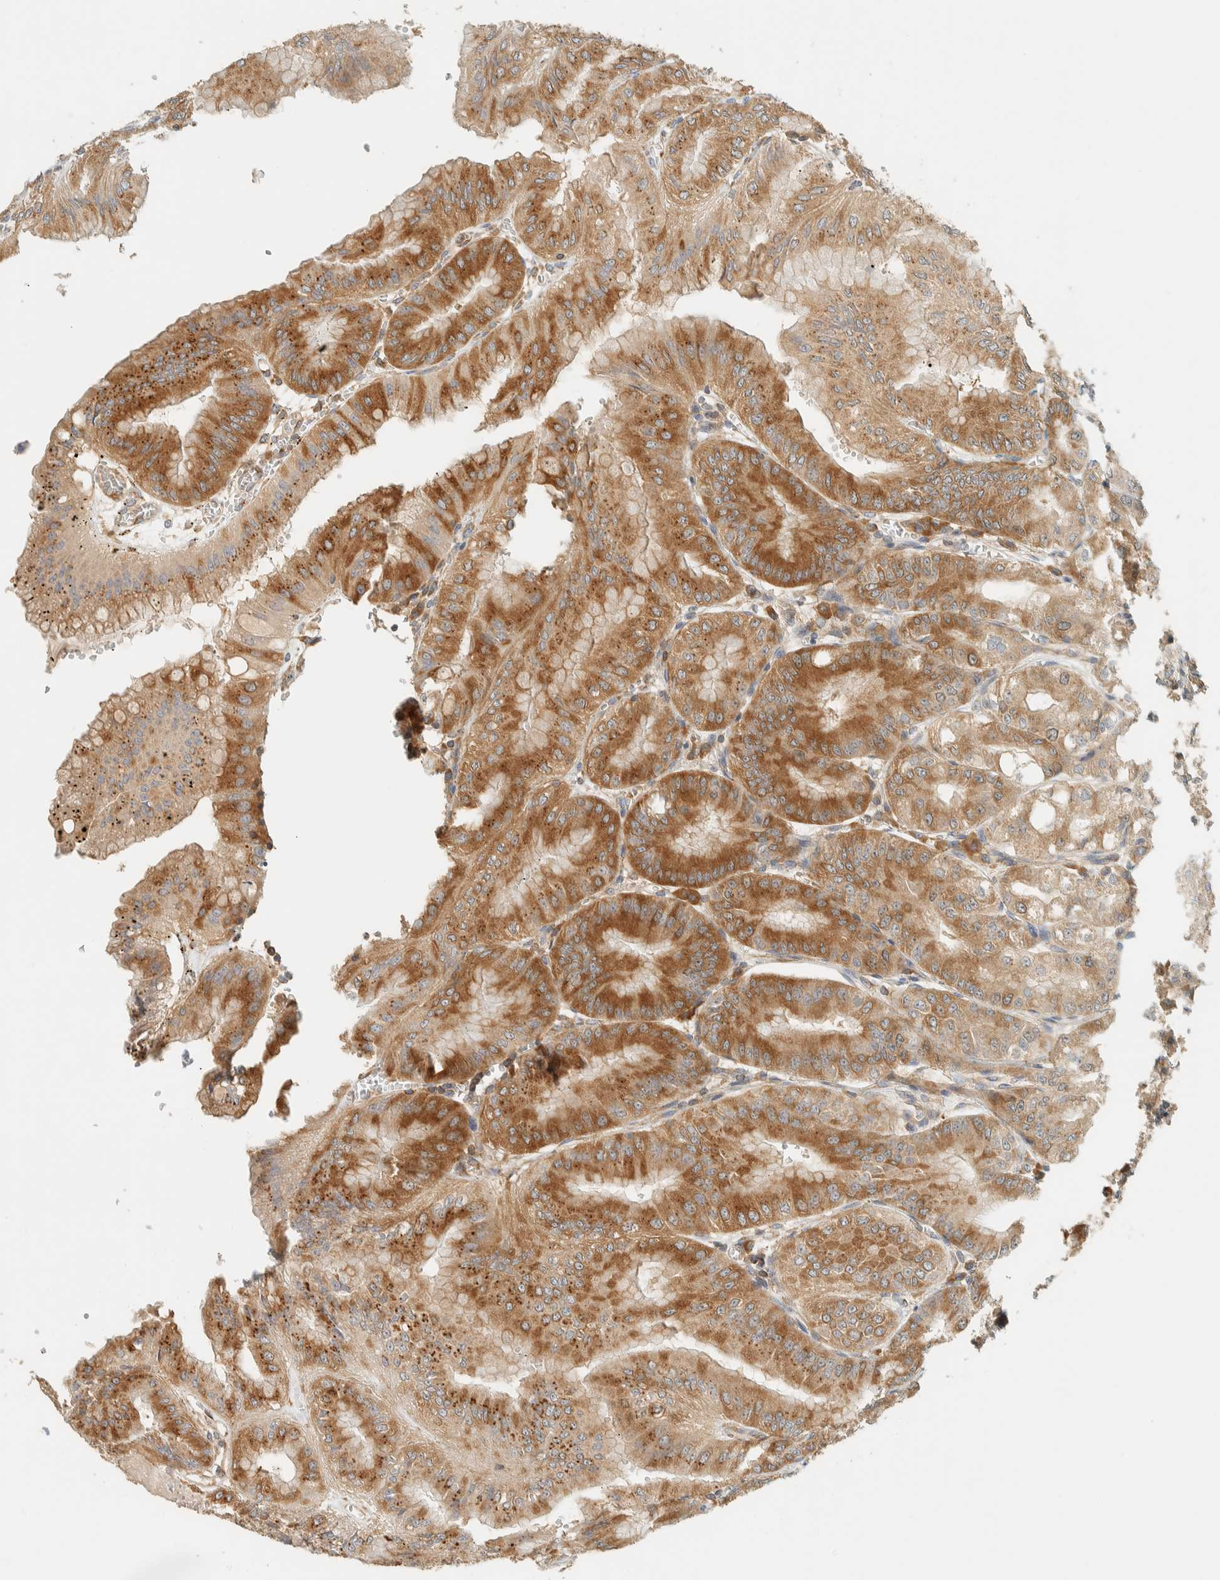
{"staining": {"intensity": "strong", "quantity": ">75%", "location": "cytoplasmic/membranous"}, "tissue": "stomach", "cell_type": "Glandular cells", "image_type": "normal", "snomed": [{"axis": "morphology", "description": "Normal tissue, NOS"}, {"axis": "topography", "description": "Stomach, lower"}], "caption": "Benign stomach reveals strong cytoplasmic/membranous positivity in about >75% of glandular cells, visualized by immunohistochemistry.", "gene": "ARFGEF1", "patient": {"sex": "male", "age": 71}}